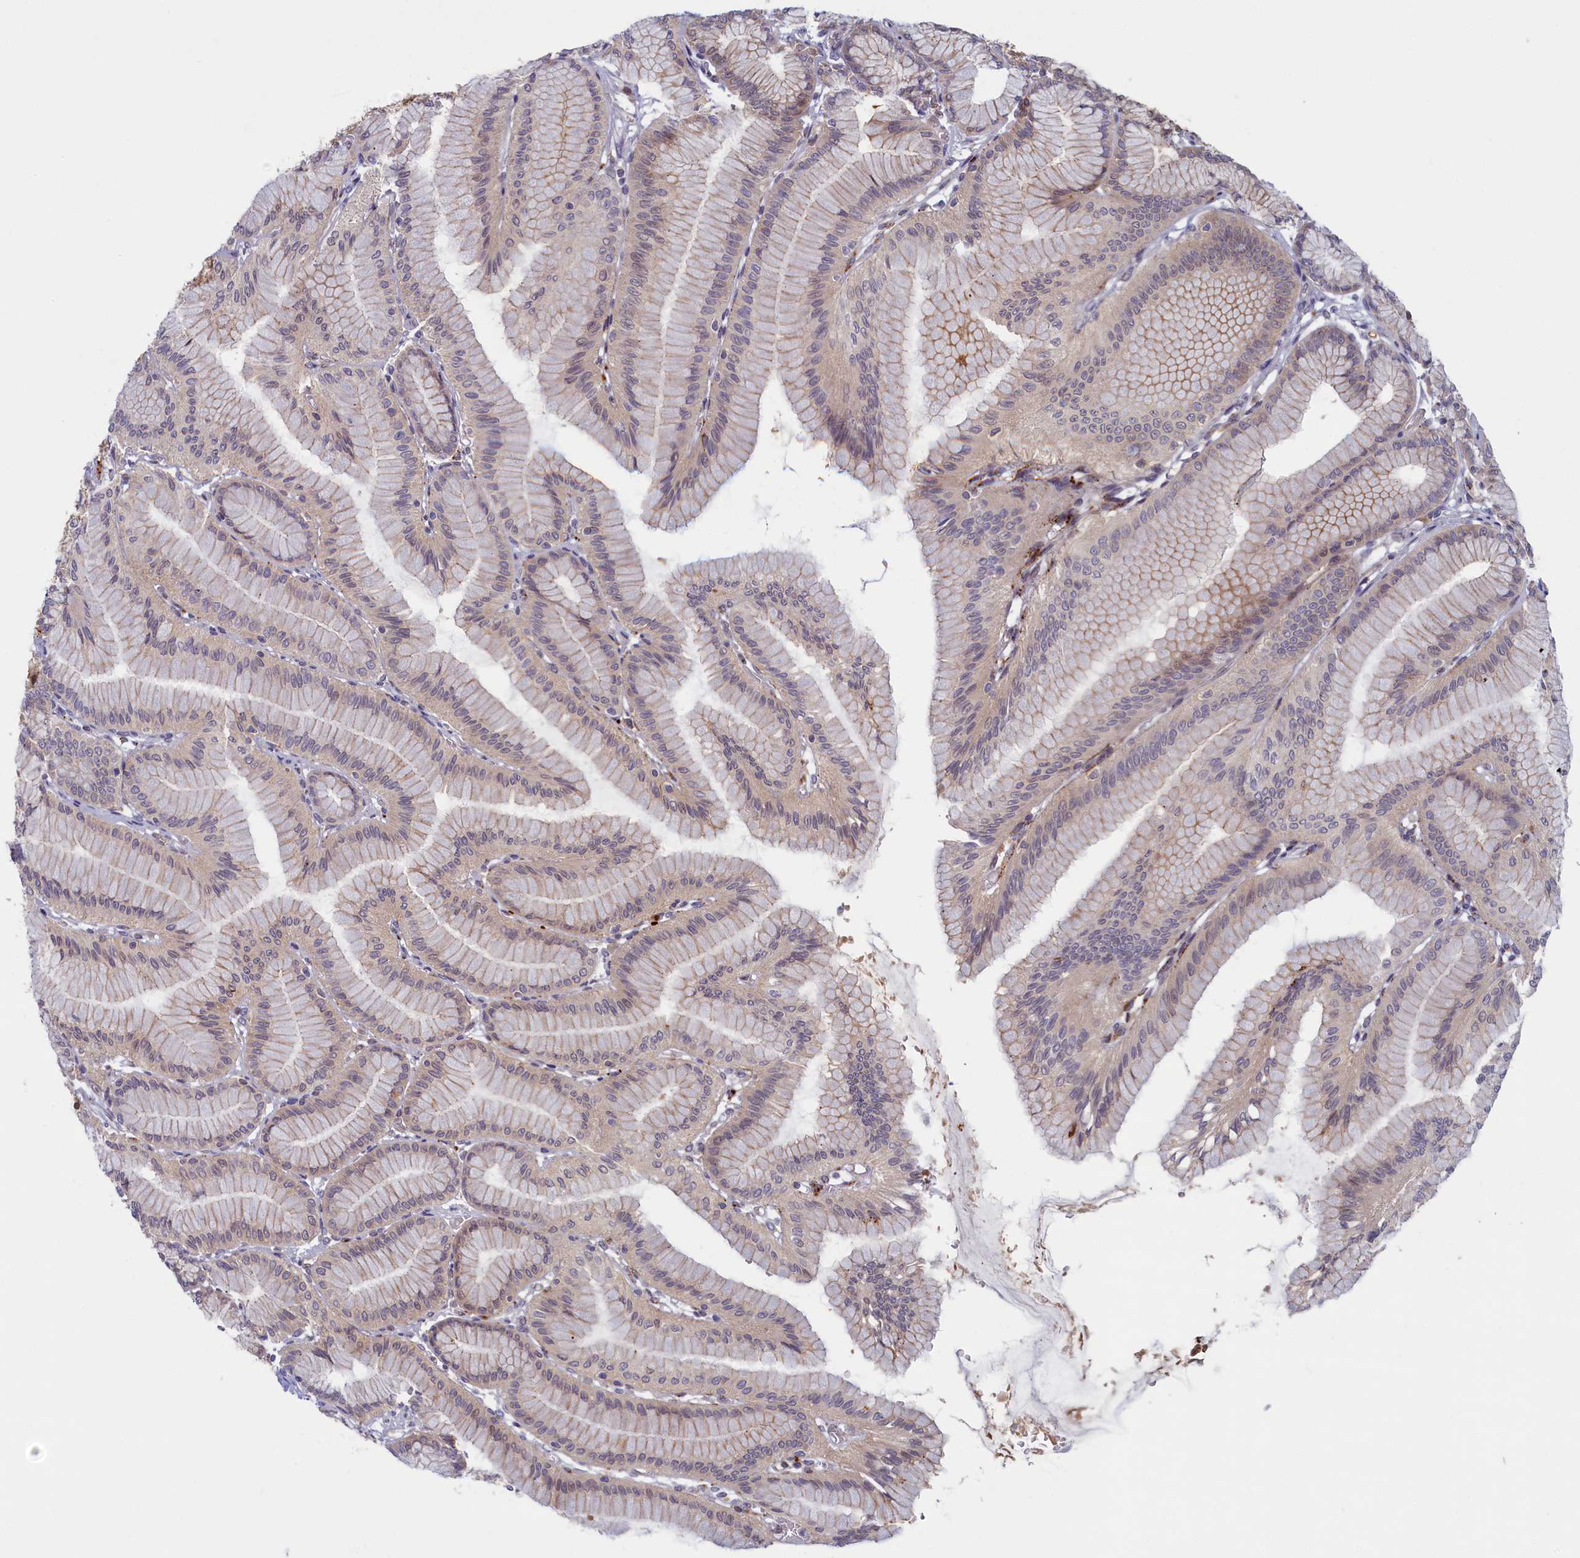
{"staining": {"intensity": "moderate", "quantity": "25%-75%", "location": "cytoplasmic/membranous,nuclear"}, "tissue": "stomach", "cell_type": "Glandular cells", "image_type": "normal", "snomed": [{"axis": "morphology", "description": "Normal tissue, NOS"}, {"axis": "morphology", "description": "Adenocarcinoma, NOS"}, {"axis": "morphology", "description": "Adenocarcinoma, High grade"}, {"axis": "topography", "description": "Stomach, upper"}, {"axis": "topography", "description": "Stomach"}], "caption": "IHC of unremarkable stomach shows medium levels of moderate cytoplasmic/membranous,nuclear expression in about 25%-75% of glandular cells.", "gene": "FCSK", "patient": {"sex": "female", "age": 65}}